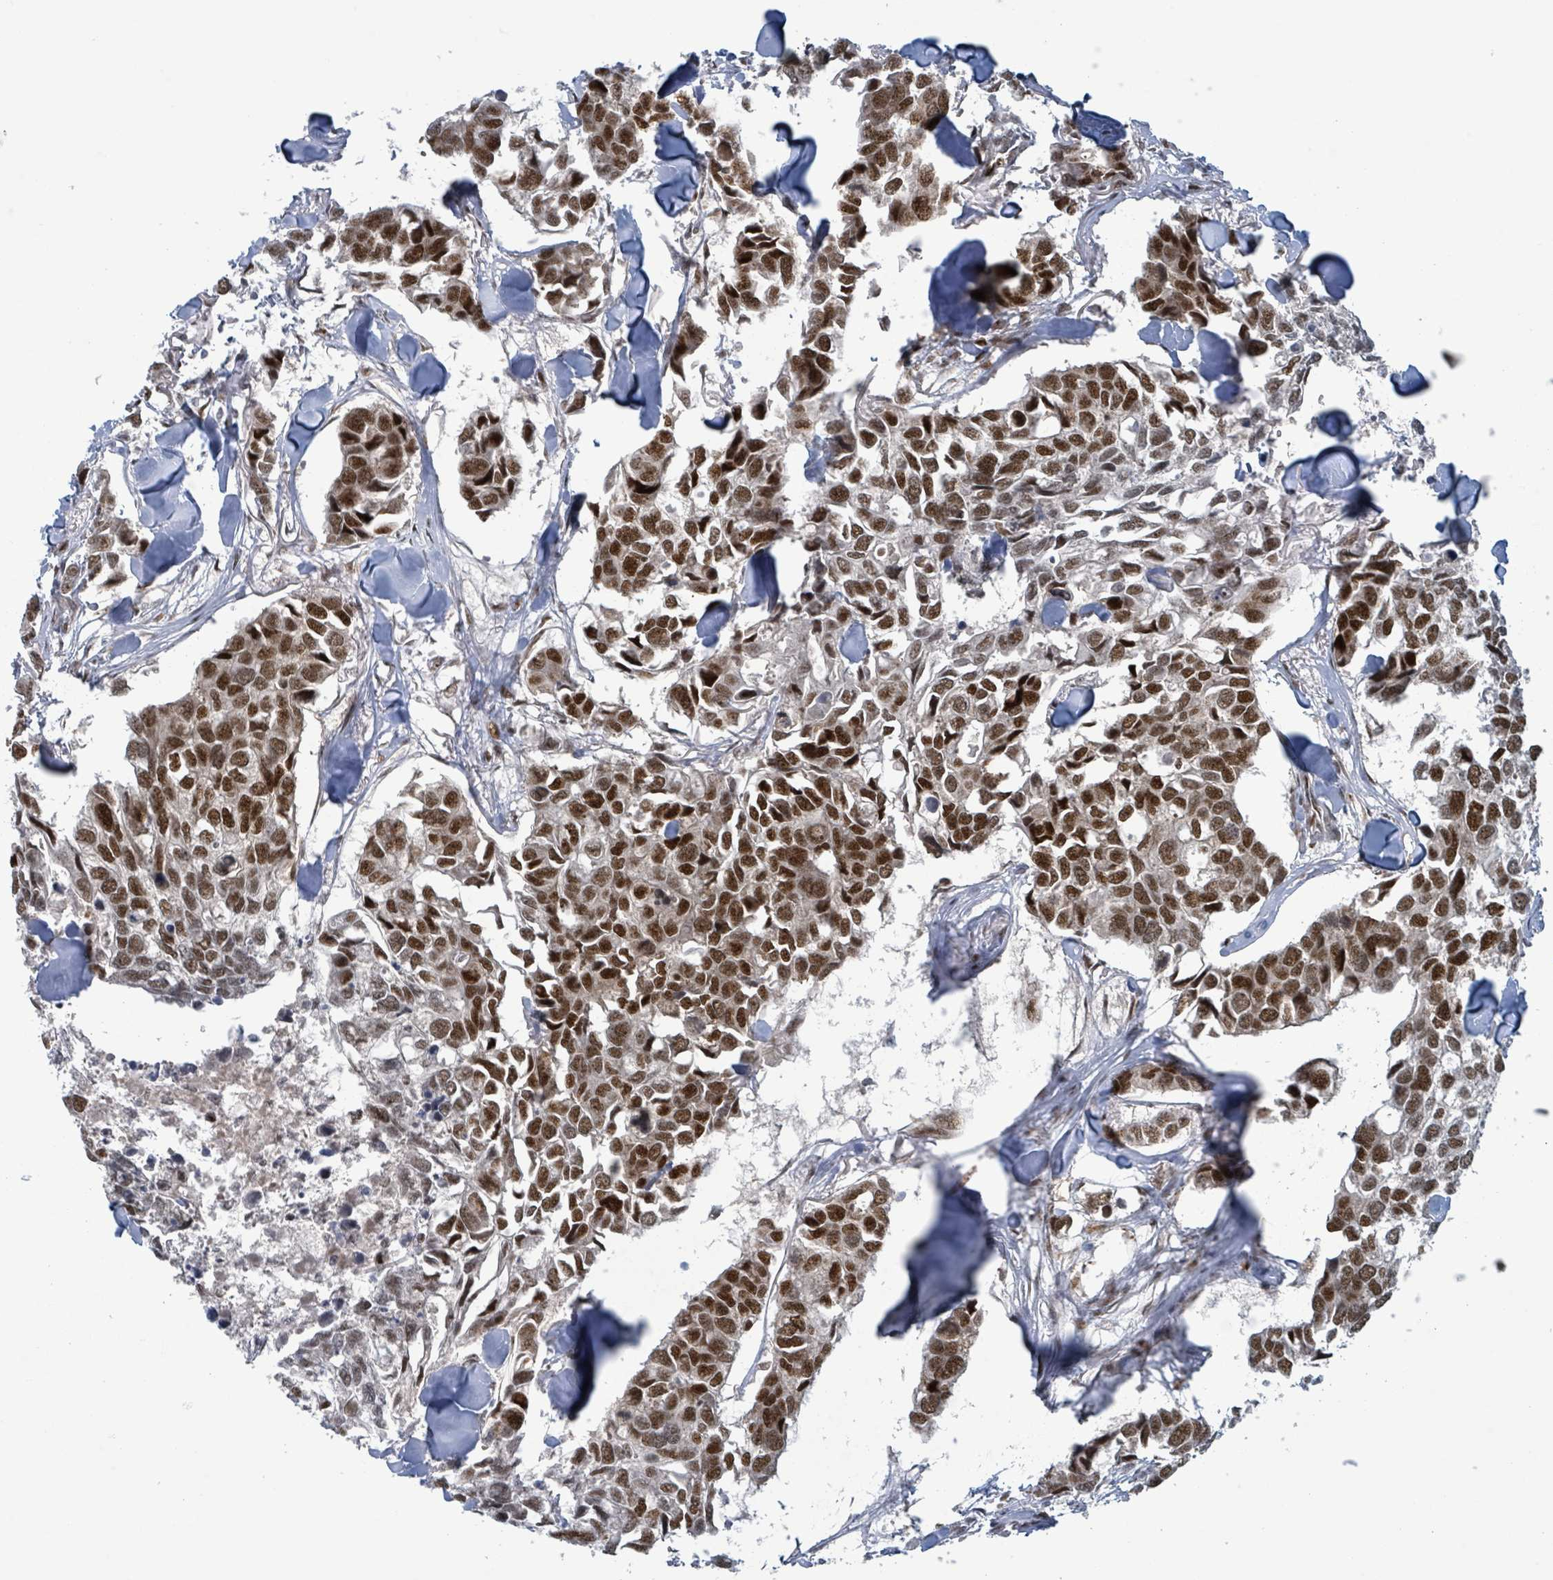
{"staining": {"intensity": "strong", "quantity": ">75%", "location": "nuclear"}, "tissue": "breast cancer", "cell_type": "Tumor cells", "image_type": "cancer", "snomed": [{"axis": "morphology", "description": "Duct carcinoma"}, {"axis": "topography", "description": "Breast"}], "caption": "Protein staining of breast infiltrating ductal carcinoma tissue demonstrates strong nuclear positivity in approximately >75% of tumor cells. (Stains: DAB (3,3'-diaminobenzidine) in brown, nuclei in blue, Microscopy: brightfield microscopy at high magnification).", "gene": "KLF3", "patient": {"sex": "female", "age": 83}}